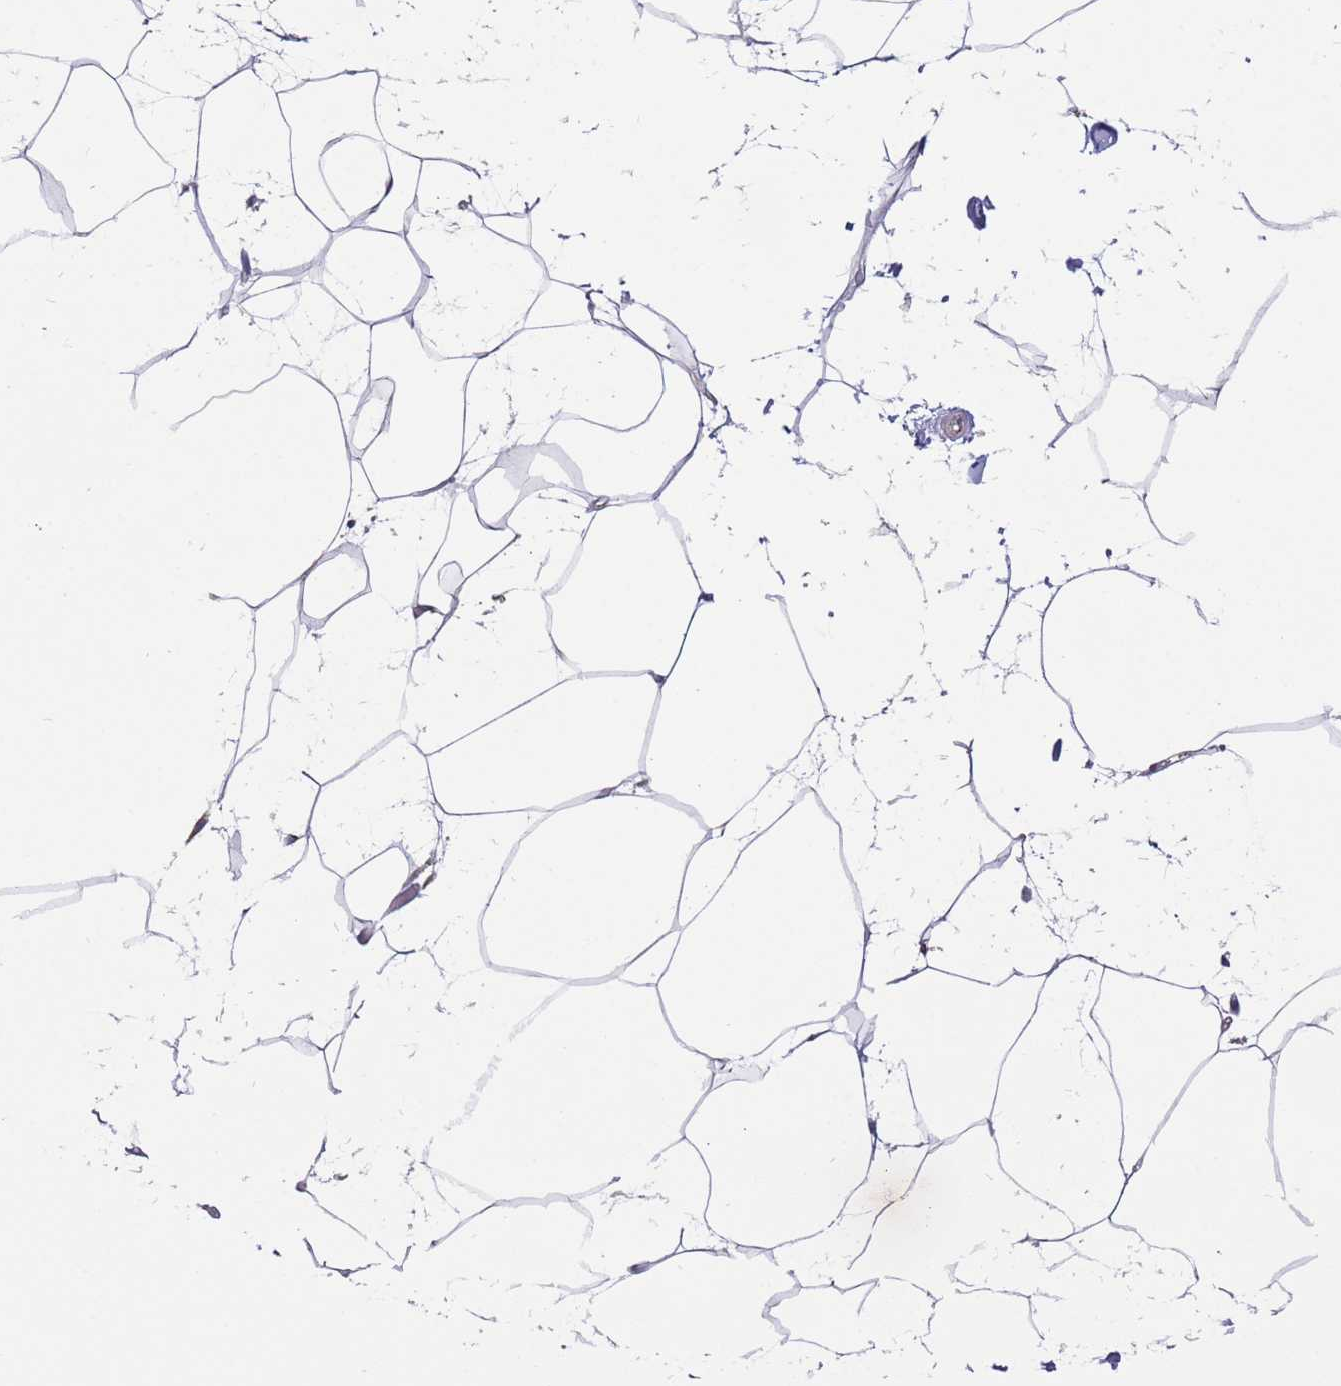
{"staining": {"intensity": "moderate", "quantity": "25%-75%", "location": "cytoplasmic/membranous"}, "tissue": "adipose tissue", "cell_type": "Adipocytes", "image_type": "normal", "snomed": [{"axis": "morphology", "description": "Normal tissue, NOS"}, {"axis": "topography", "description": "Adipose tissue"}], "caption": "This is an image of IHC staining of unremarkable adipose tissue, which shows moderate staining in the cytoplasmic/membranous of adipocytes.", "gene": "MRPL20", "patient": {"sex": "female", "age": 37}}